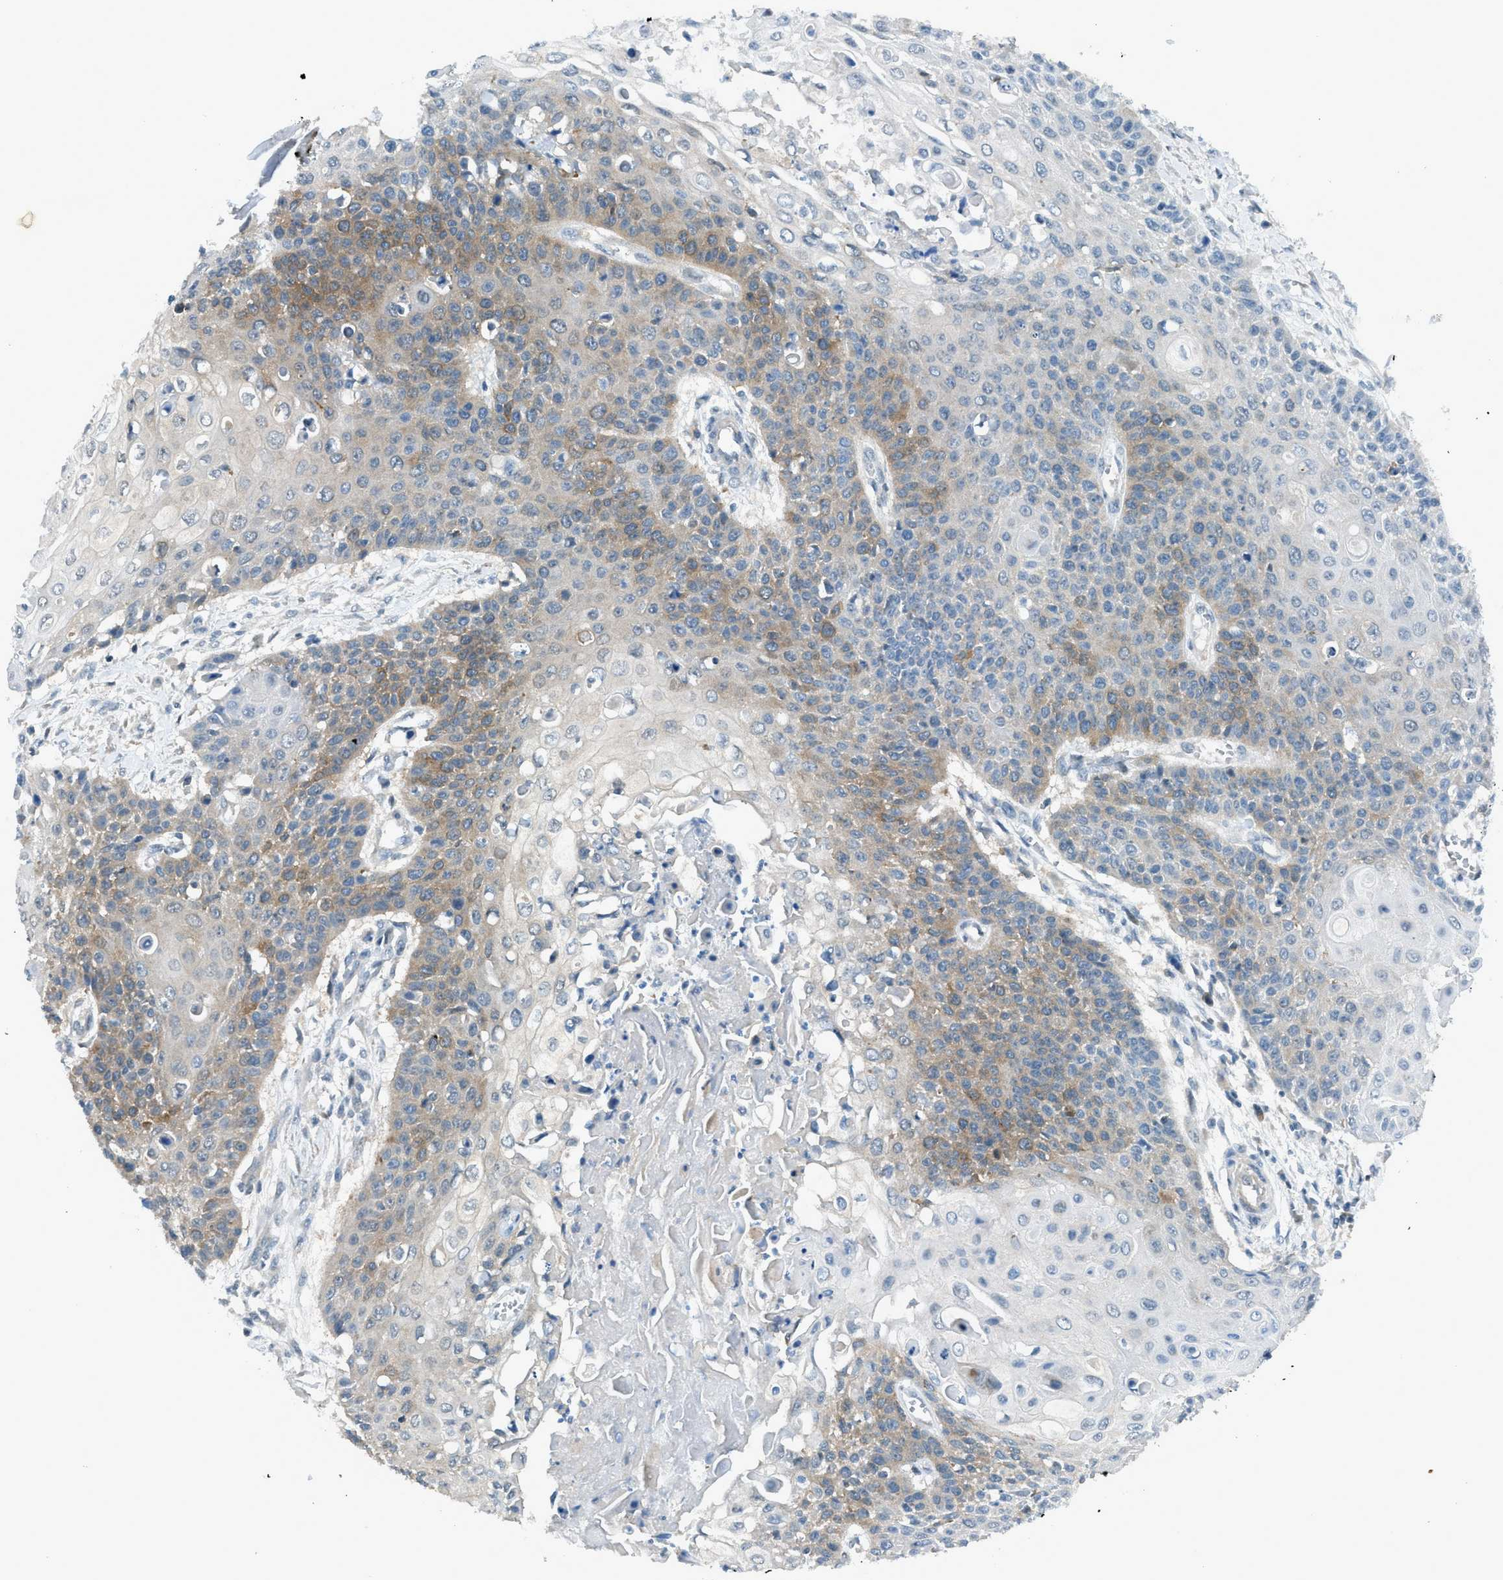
{"staining": {"intensity": "moderate", "quantity": "25%-75%", "location": "cytoplasmic/membranous"}, "tissue": "cervical cancer", "cell_type": "Tumor cells", "image_type": "cancer", "snomed": [{"axis": "morphology", "description": "Squamous cell carcinoma, NOS"}, {"axis": "topography", "description": "Cervix"}], "caption": "Tumor cells show medium levels of moderate cytoplasmic/membranous positivity in about 25%-75% of cells in cervical cancer.", "gene": "LMLN", "patient": {"sex": "female", "age": 39}}